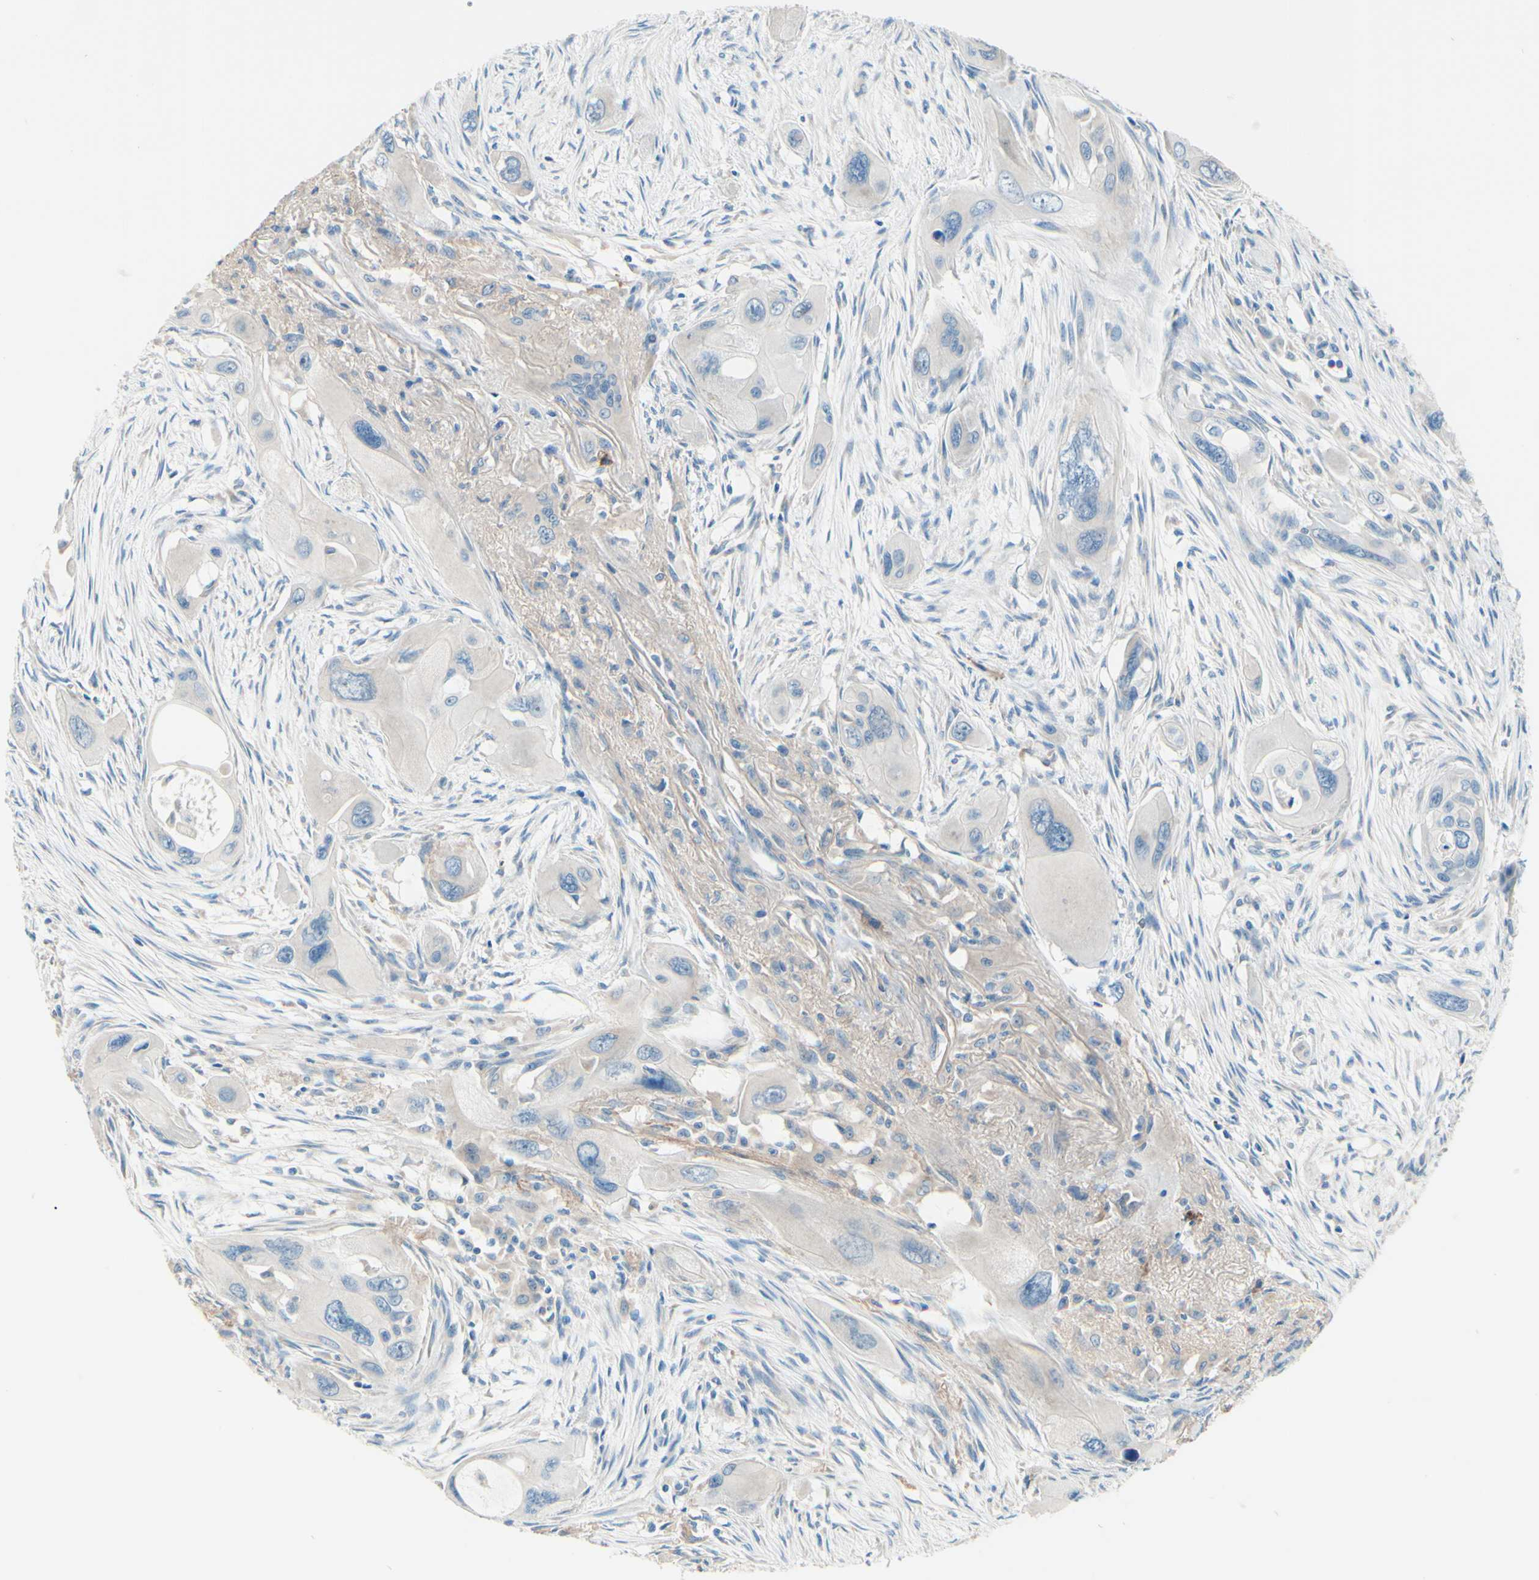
{"staining": {"intensity": "negative", "quantity": "none", "location": "none"}, "tissue": "pancreatic cancer", "cell_type": "Tumor cells", "image_type": "cancer", "snomed": [{"axis": "morphology", "description": "Adenocarcinoma, NOS"}, {"axis": "topography", "description": "Pancreas"}], "caption": "Pancreatic adenocarcinoma was stained to show a protein in brown. There is no significant staining in tumor cells. The staining is performed using DAB brown chromogen with nuclei counter-stained in using hematoxylin.", "gene": "PASD1", "patient": {"sex": "male", "age": 73}}